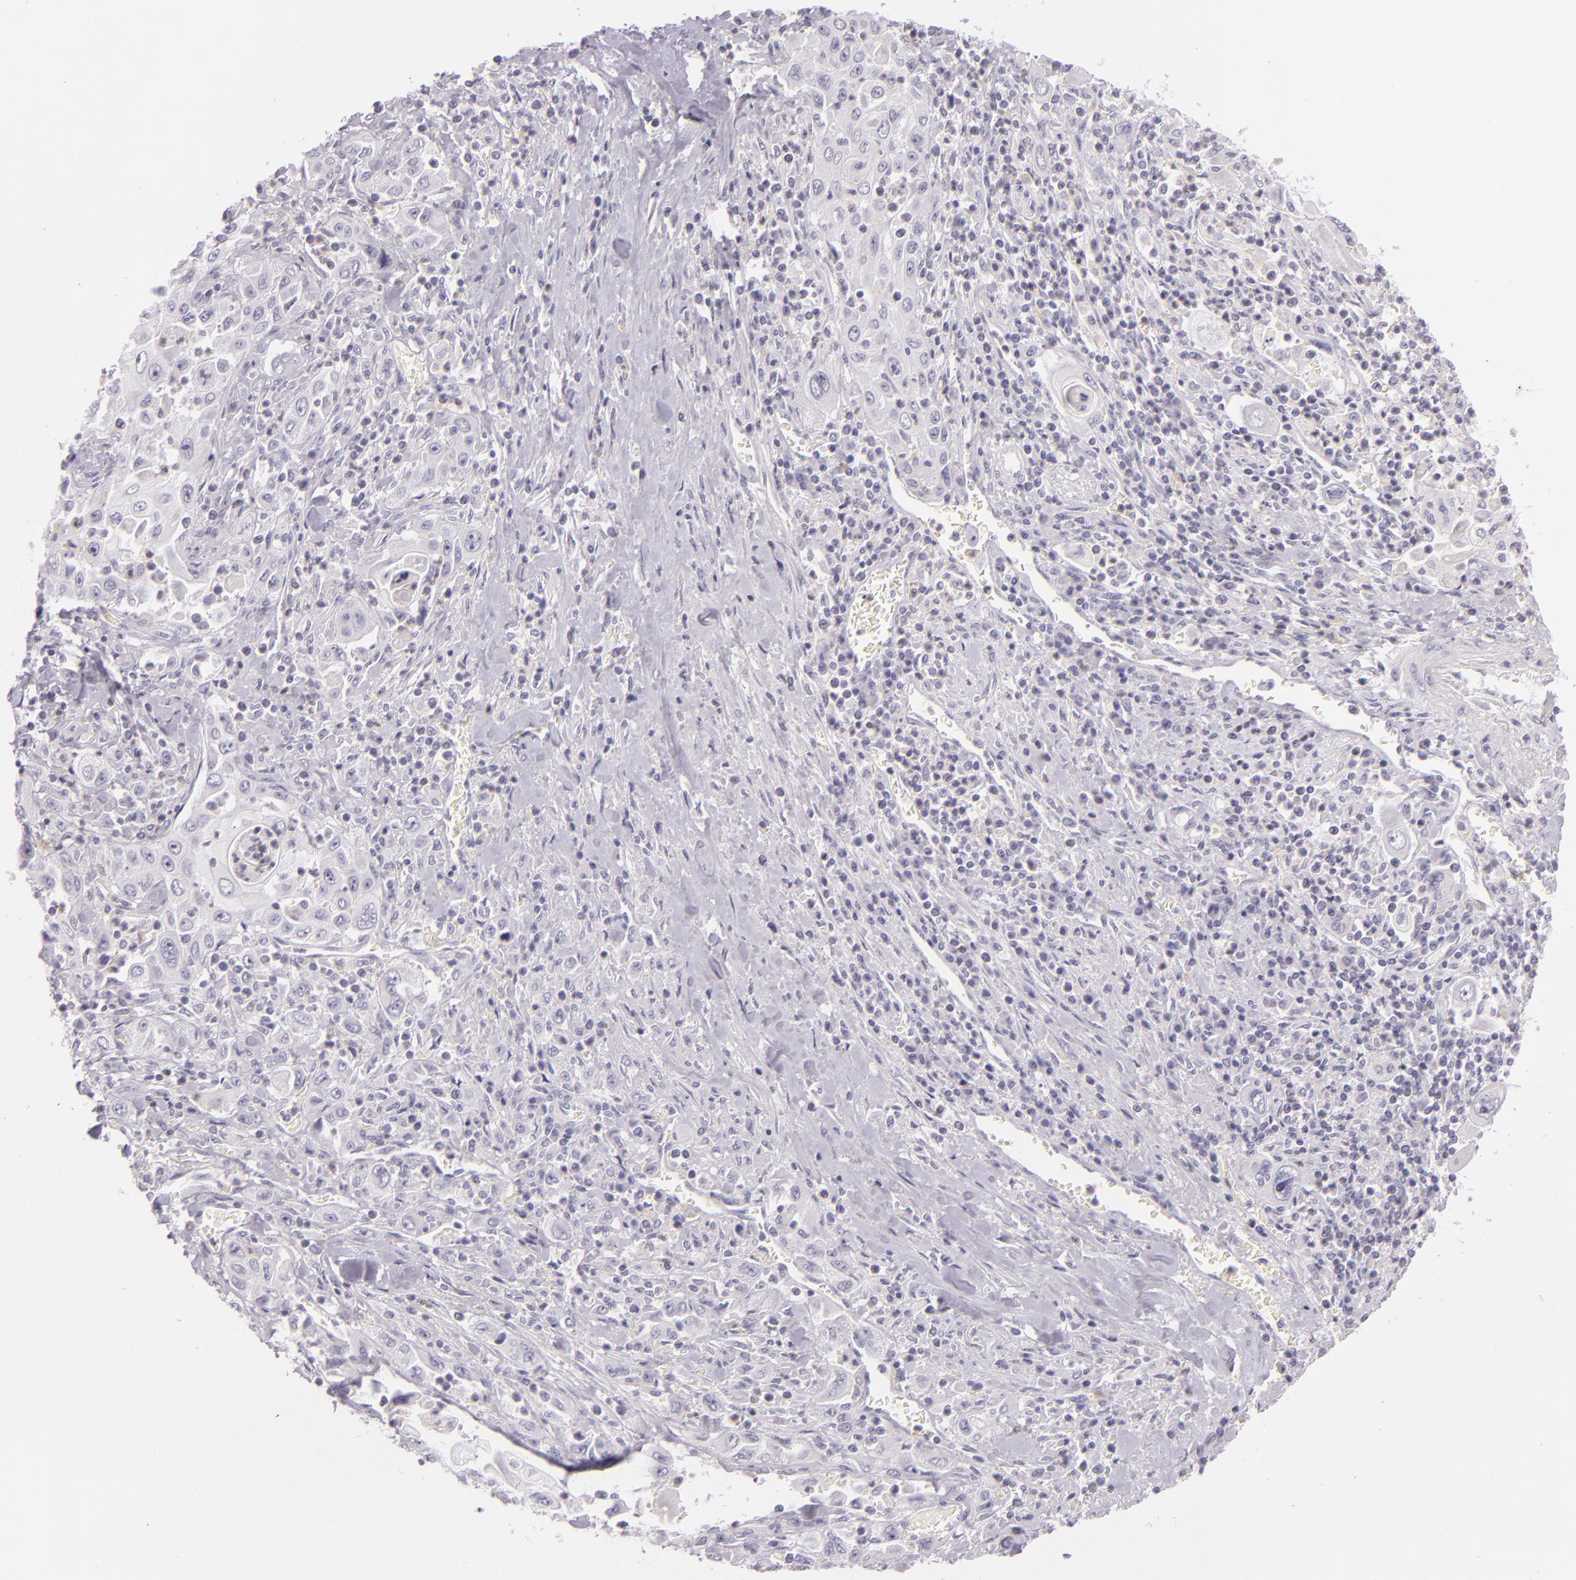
{"staining": {"intensity": "negative", "quantity": "none", "location": "none"}, "tissue": "pancreatic cancer", "cell_type": "Tumor cells", "image_type": "cancer", "snomed": [{"axis": "morphology", "description": "Adenocarcinoma, NOS"}, {"axis": "topography", "description": "Pancreas"}], "caption": "Immunohistochemistry (IHC) of pancreatic adenocarcinoma demonstrates no staining in tumor cells.", "gene": "CBS", "patient": {"sex": "male", "age": 70}}